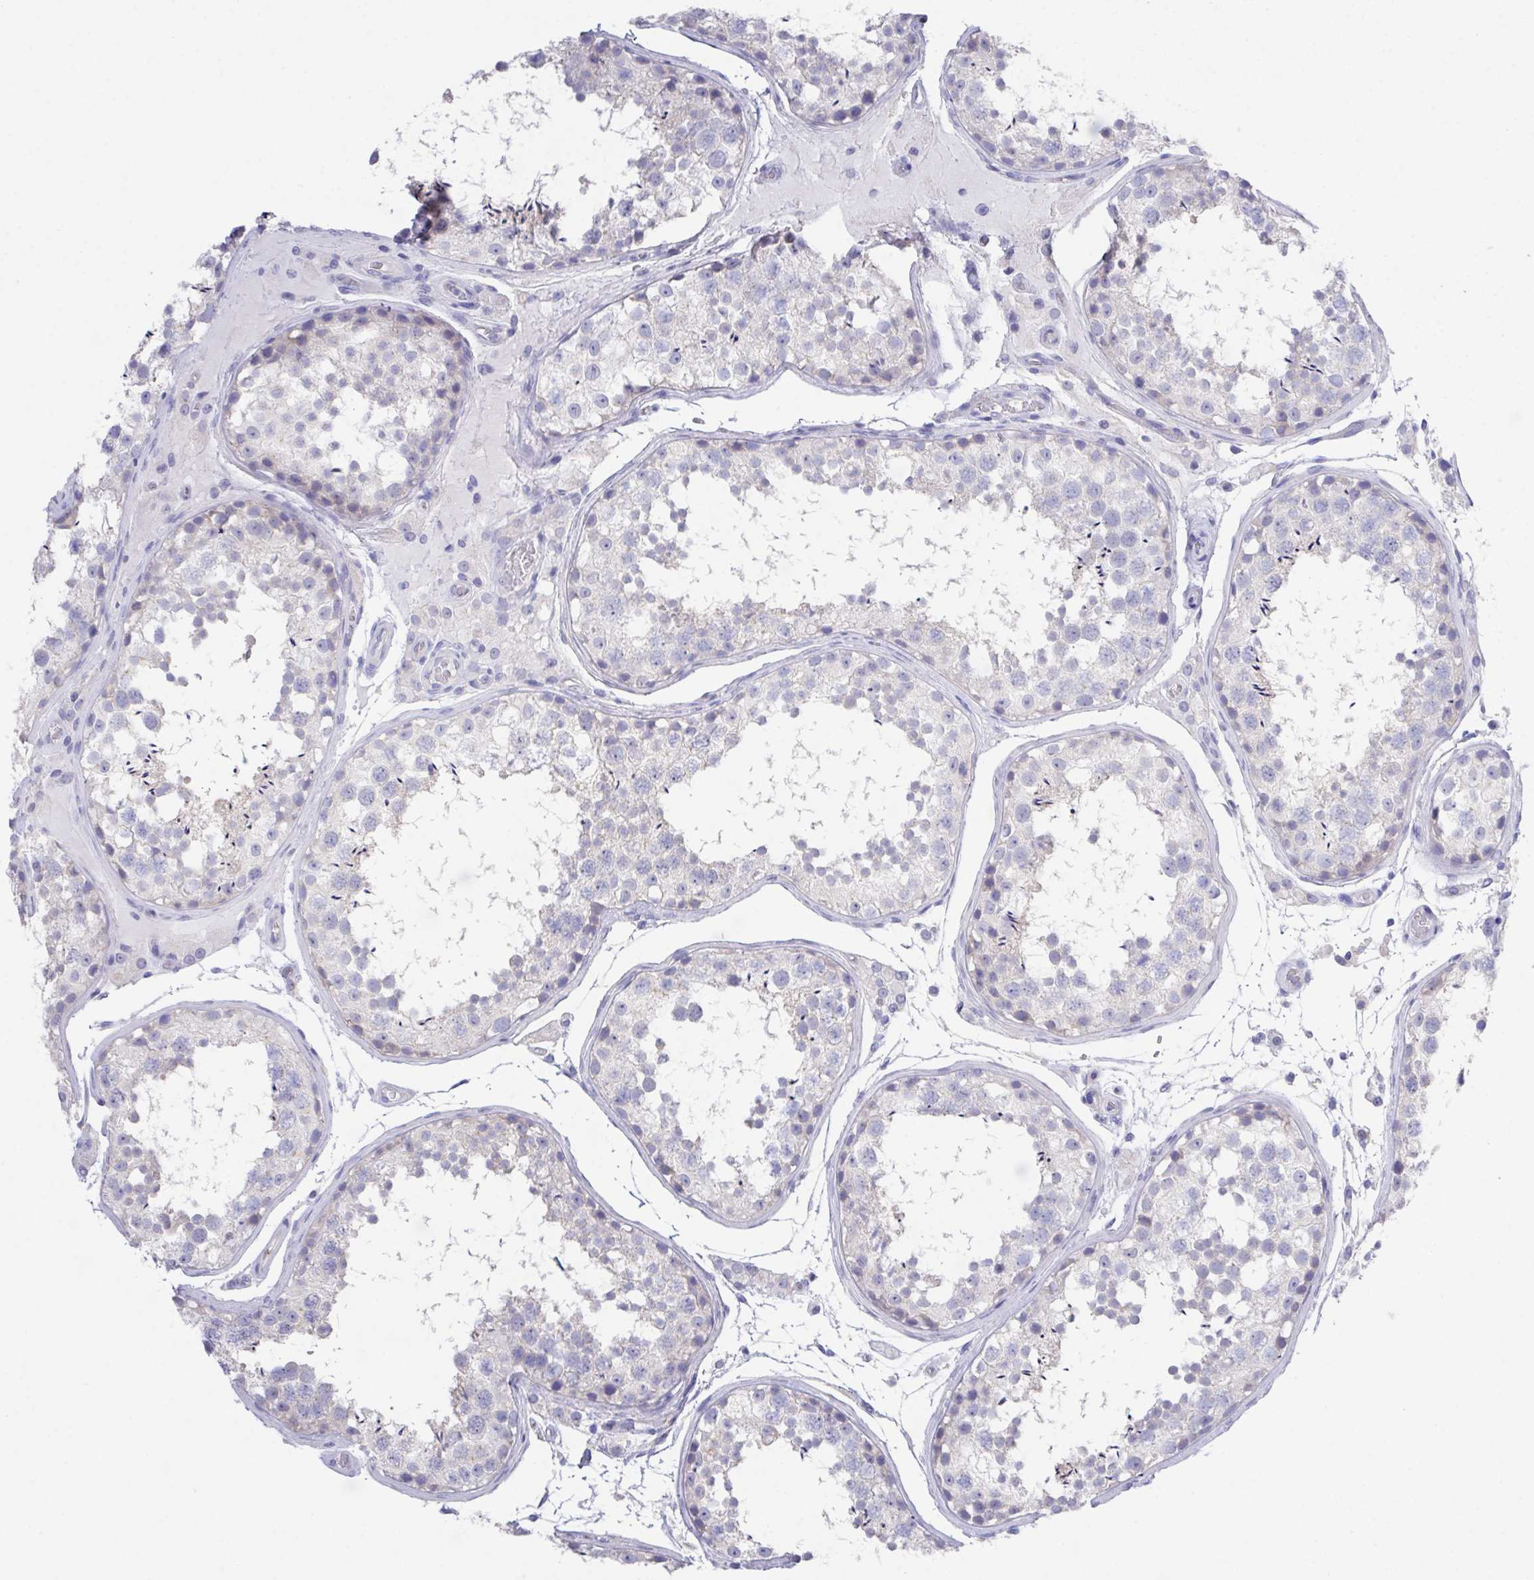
{"staining": {"intensity": "negative", "quantity": "none", "location": "none"}, "tissue": "testis", "cell_type": "Cells in seminiferous ducts", "image_type": "normal", "snomed": [{"axis": "morphology", "description": "Normal tissue, NOS"}, {"axis": "topography", "description": "Testis"}], "caption": "Immunohistochemistry photomicrograph of normal human testis stained for a protein (brown), which shows no staining in cells in seminiferous ducts.", "gene": "PRG3", "patient": {"sex": "male", "age": 29}}